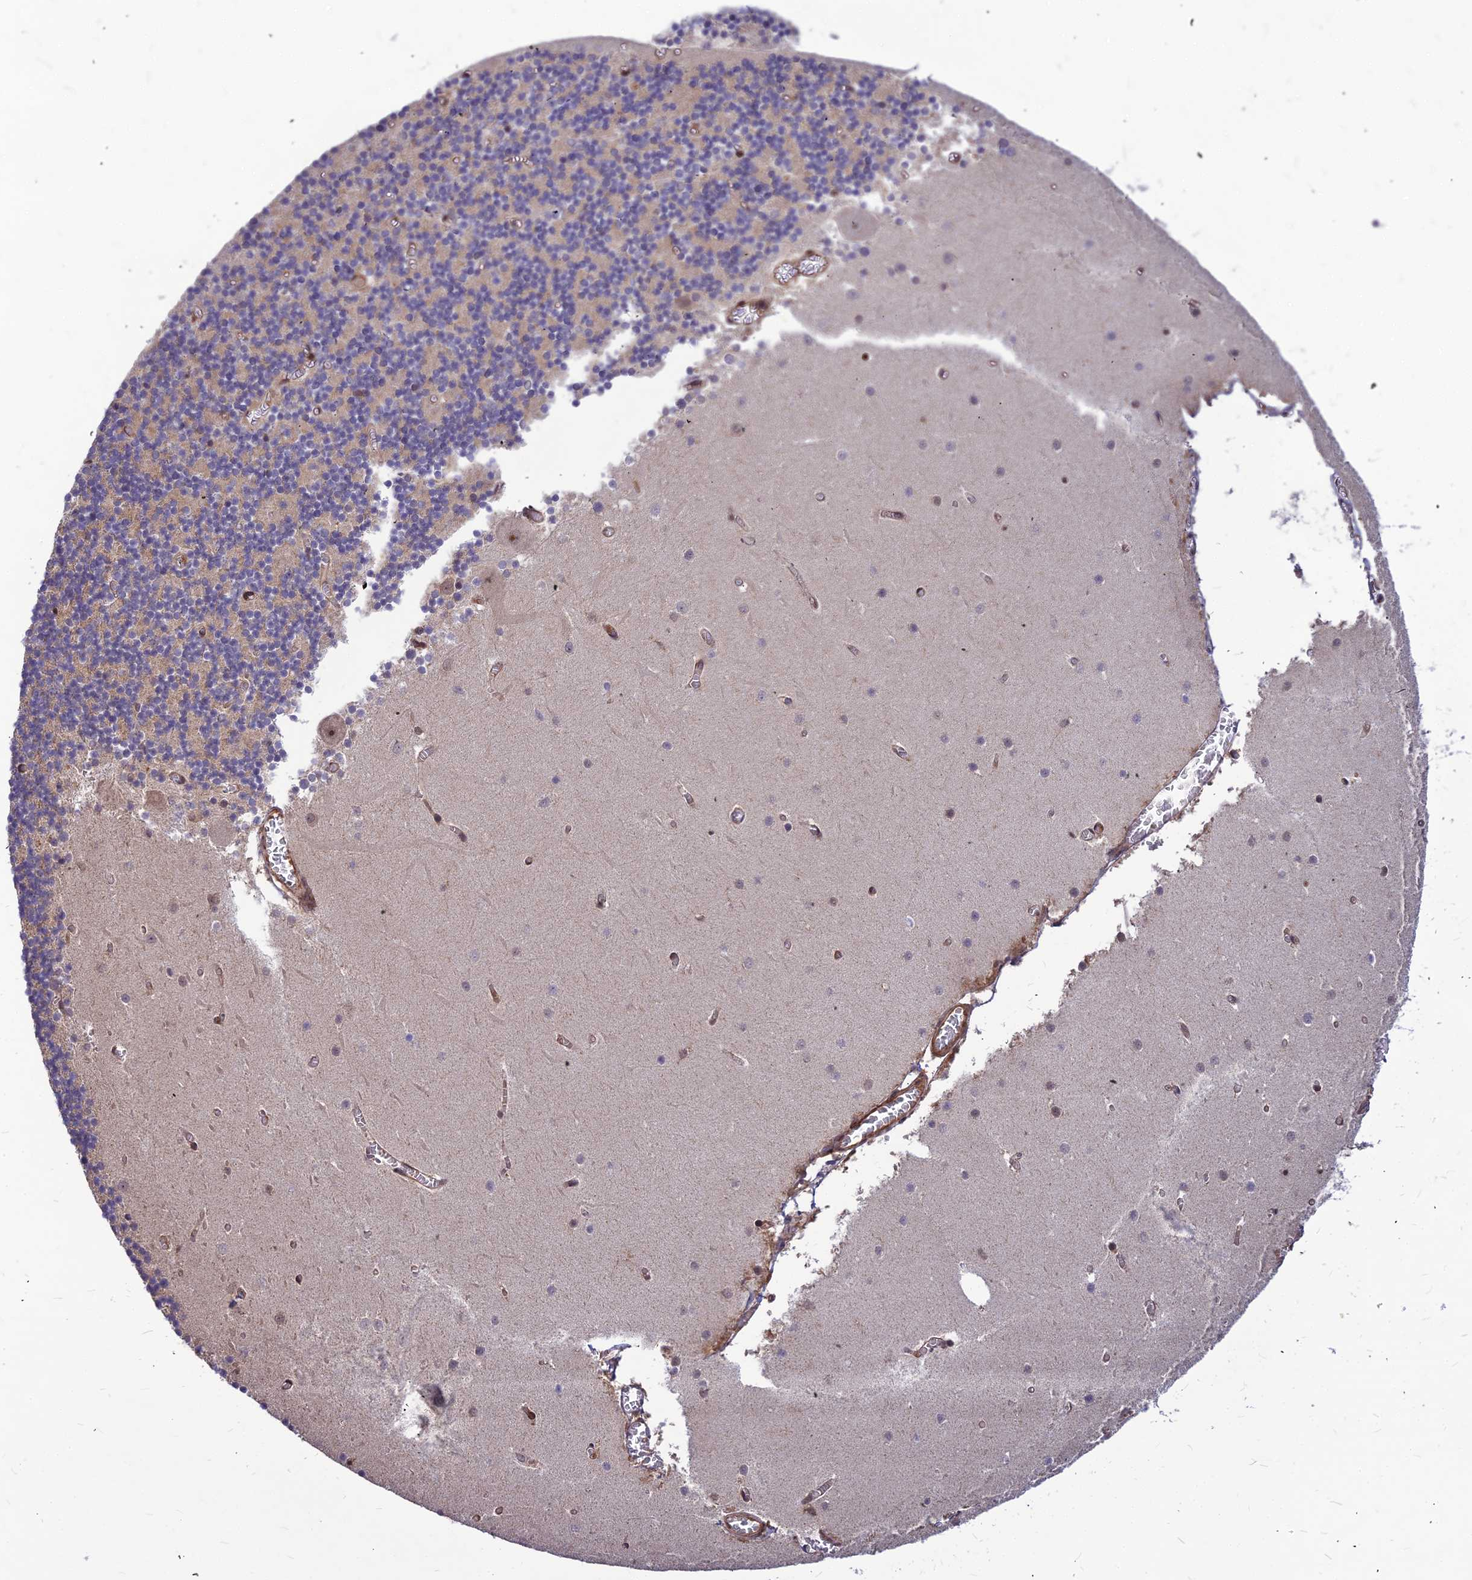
{"staining": {"intensity": "negative", "quantity": "none", "location": "none"}, "tissue": "cerebellum", "cell_type": "Cells in granular layer", "image_type": "normal", "snomed": [{"axis": "morphology", "description": "Normal tissue, NOS"}, {"axis": "topography", "description": "Cerebellum"}], "caption": "IHC of normal human cerebellum shows no positivity in cells in granular layer.", "gene": "ZNF467", "patient": {"sex": "female", "age": 28}}